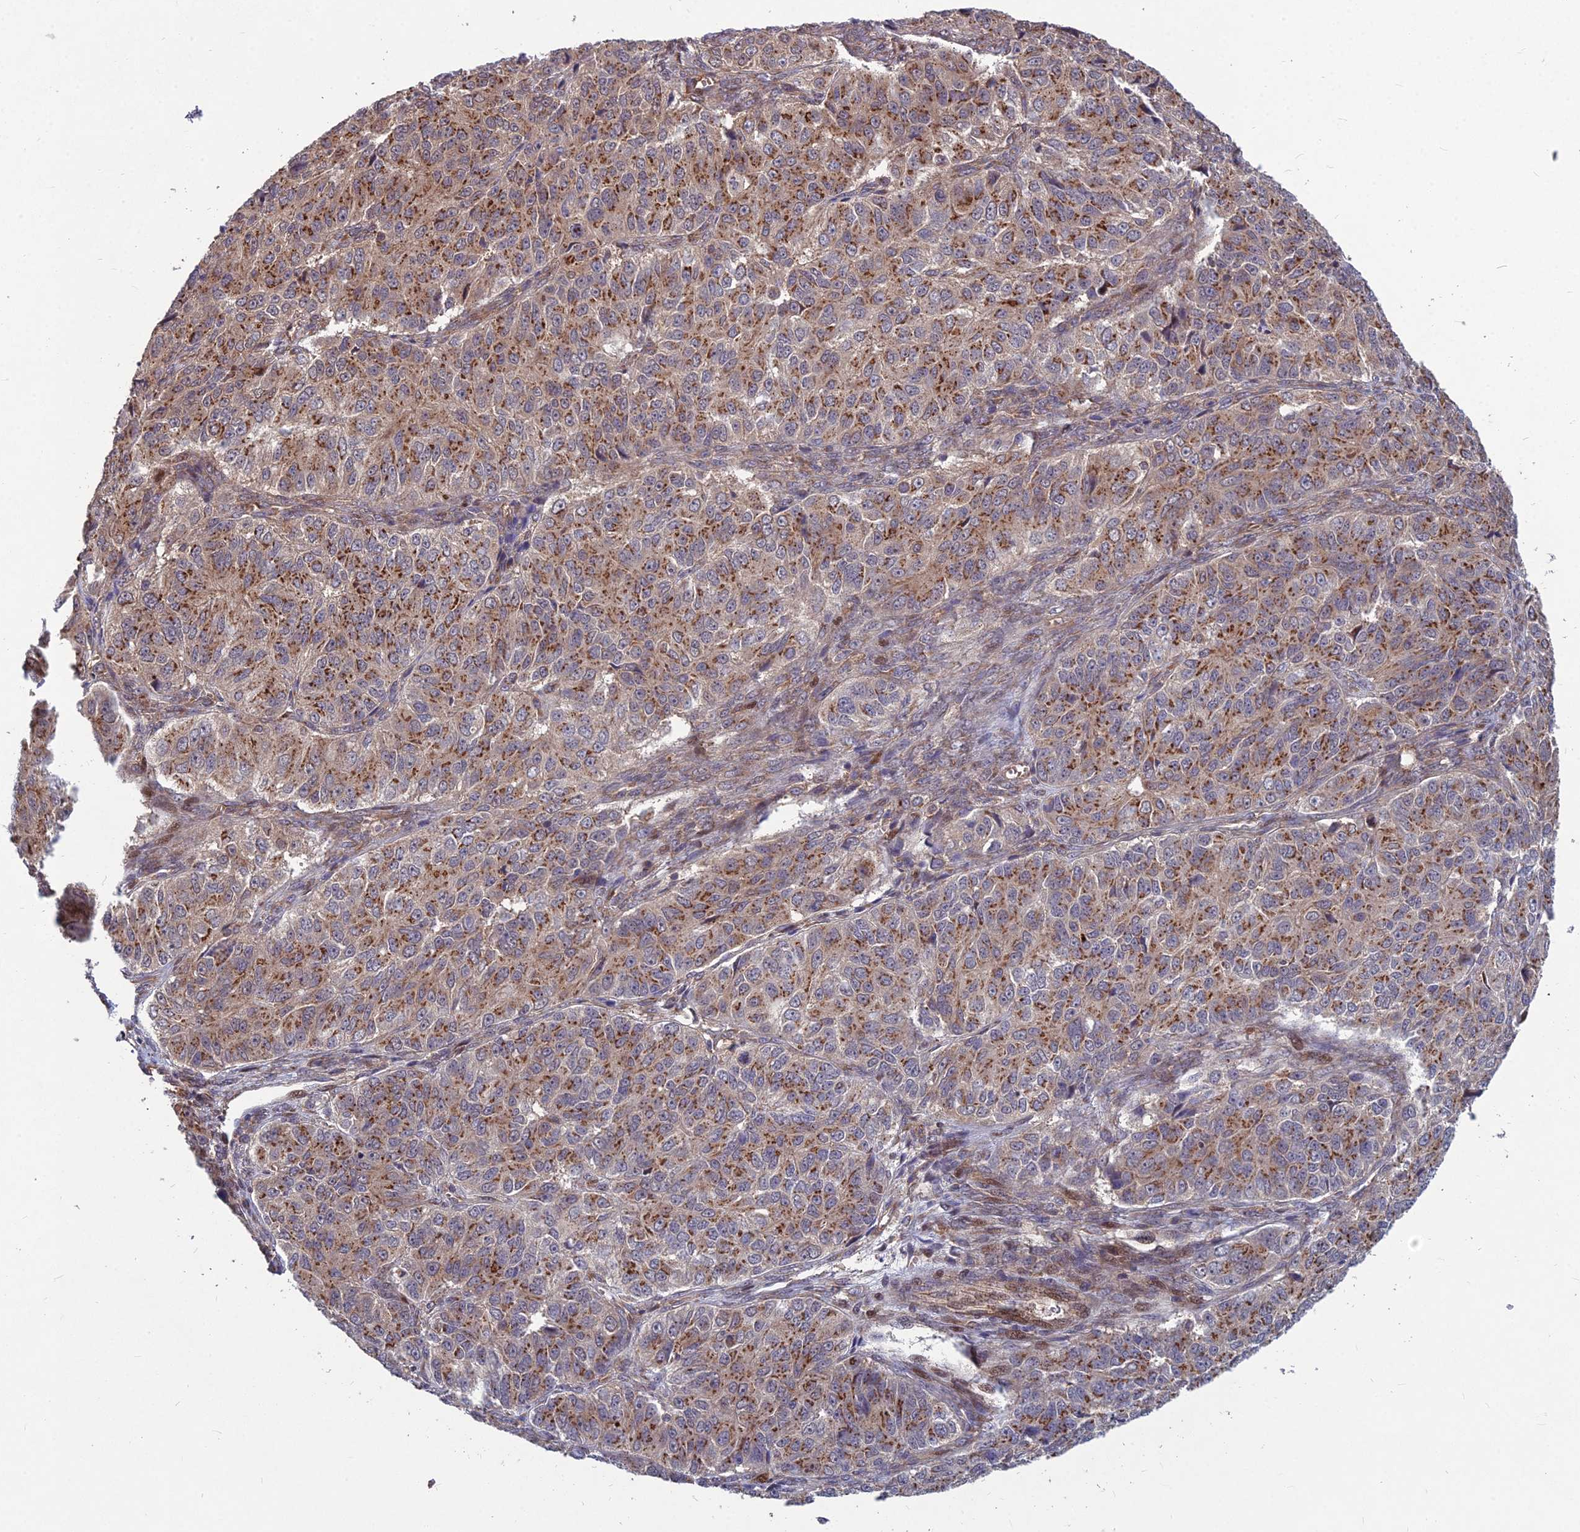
{"staining": {"intensity": "moderate", "quantity": ">75%", "location": "cytoplasmic/membranous"}, "tissue": "ovarian cancer", "cell_type": "Tumor cells", "image_type": "cancer", "snomed": [{"axis": "morphology", "description": "Carcinoma, endometroid"}, {"axis": "topography", "description": "Ovary"}], "caption": "An image of human ovarian endometroid carcinoma stained for a protein demonstrates moderate cytoplasmic/membranous brown staining in tumor cells.", "gene": "MFSD8", "patient": {"sex": "female", "age": 51}}